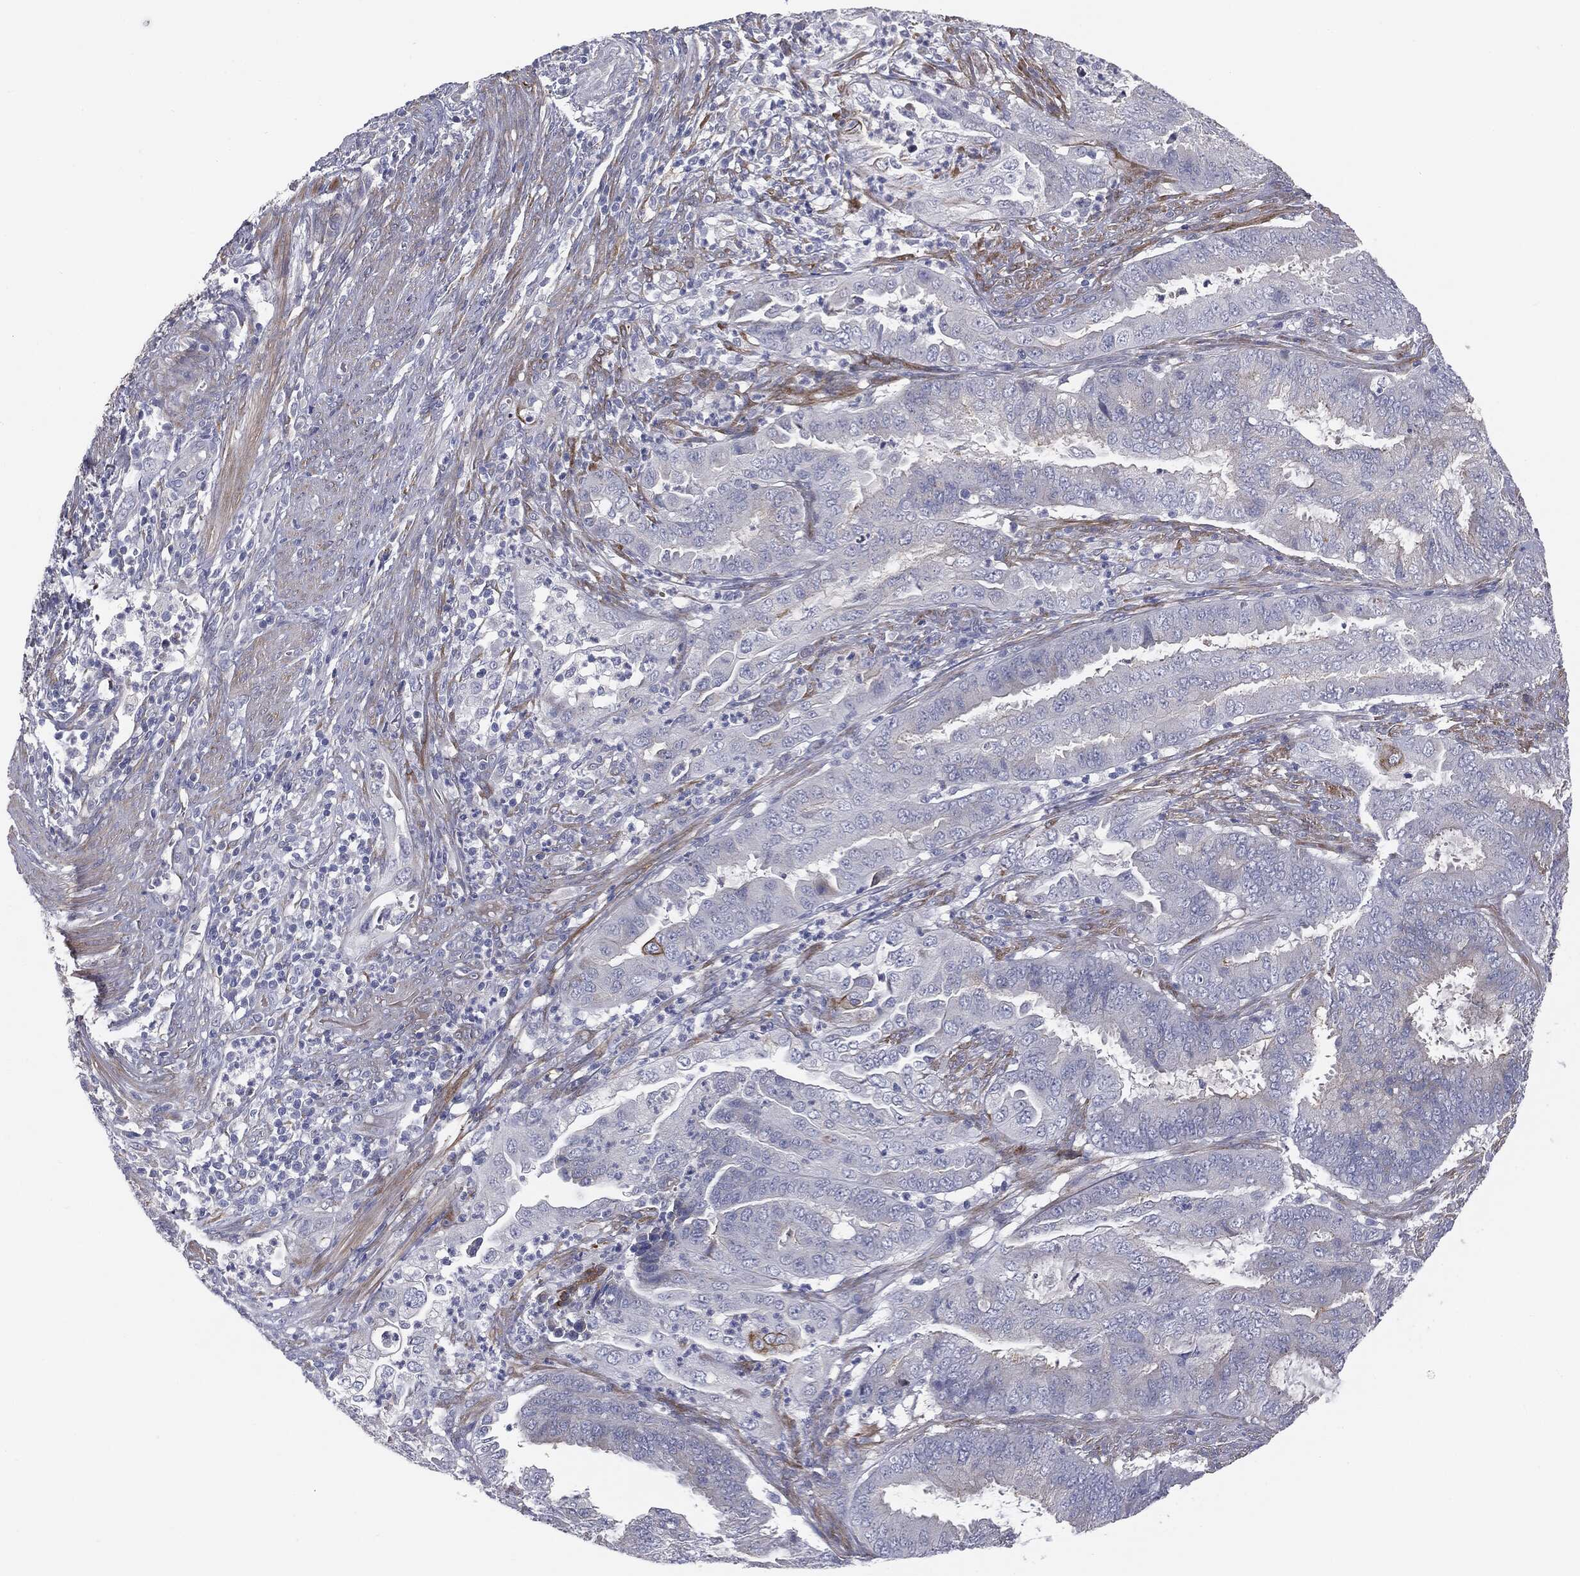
{"staining": {"intensity": "negative", "quantity": "none", "location": "none"}, "tissue": "endometrial cancer", "cell_type": "Tumor cells", "image_type": "cancer", "snomed": [{"axis": "morphology", "description": "Adenocarcinoma, NOS"}, {"axis": "topography", "description": "Endometrium"}], "caption": "Endometrial cancer was stained to show a protein in brown. There is no significant staining in tumor cells.", "gene": "KRT5", "patient": {"sex": "female", "age": 51}}